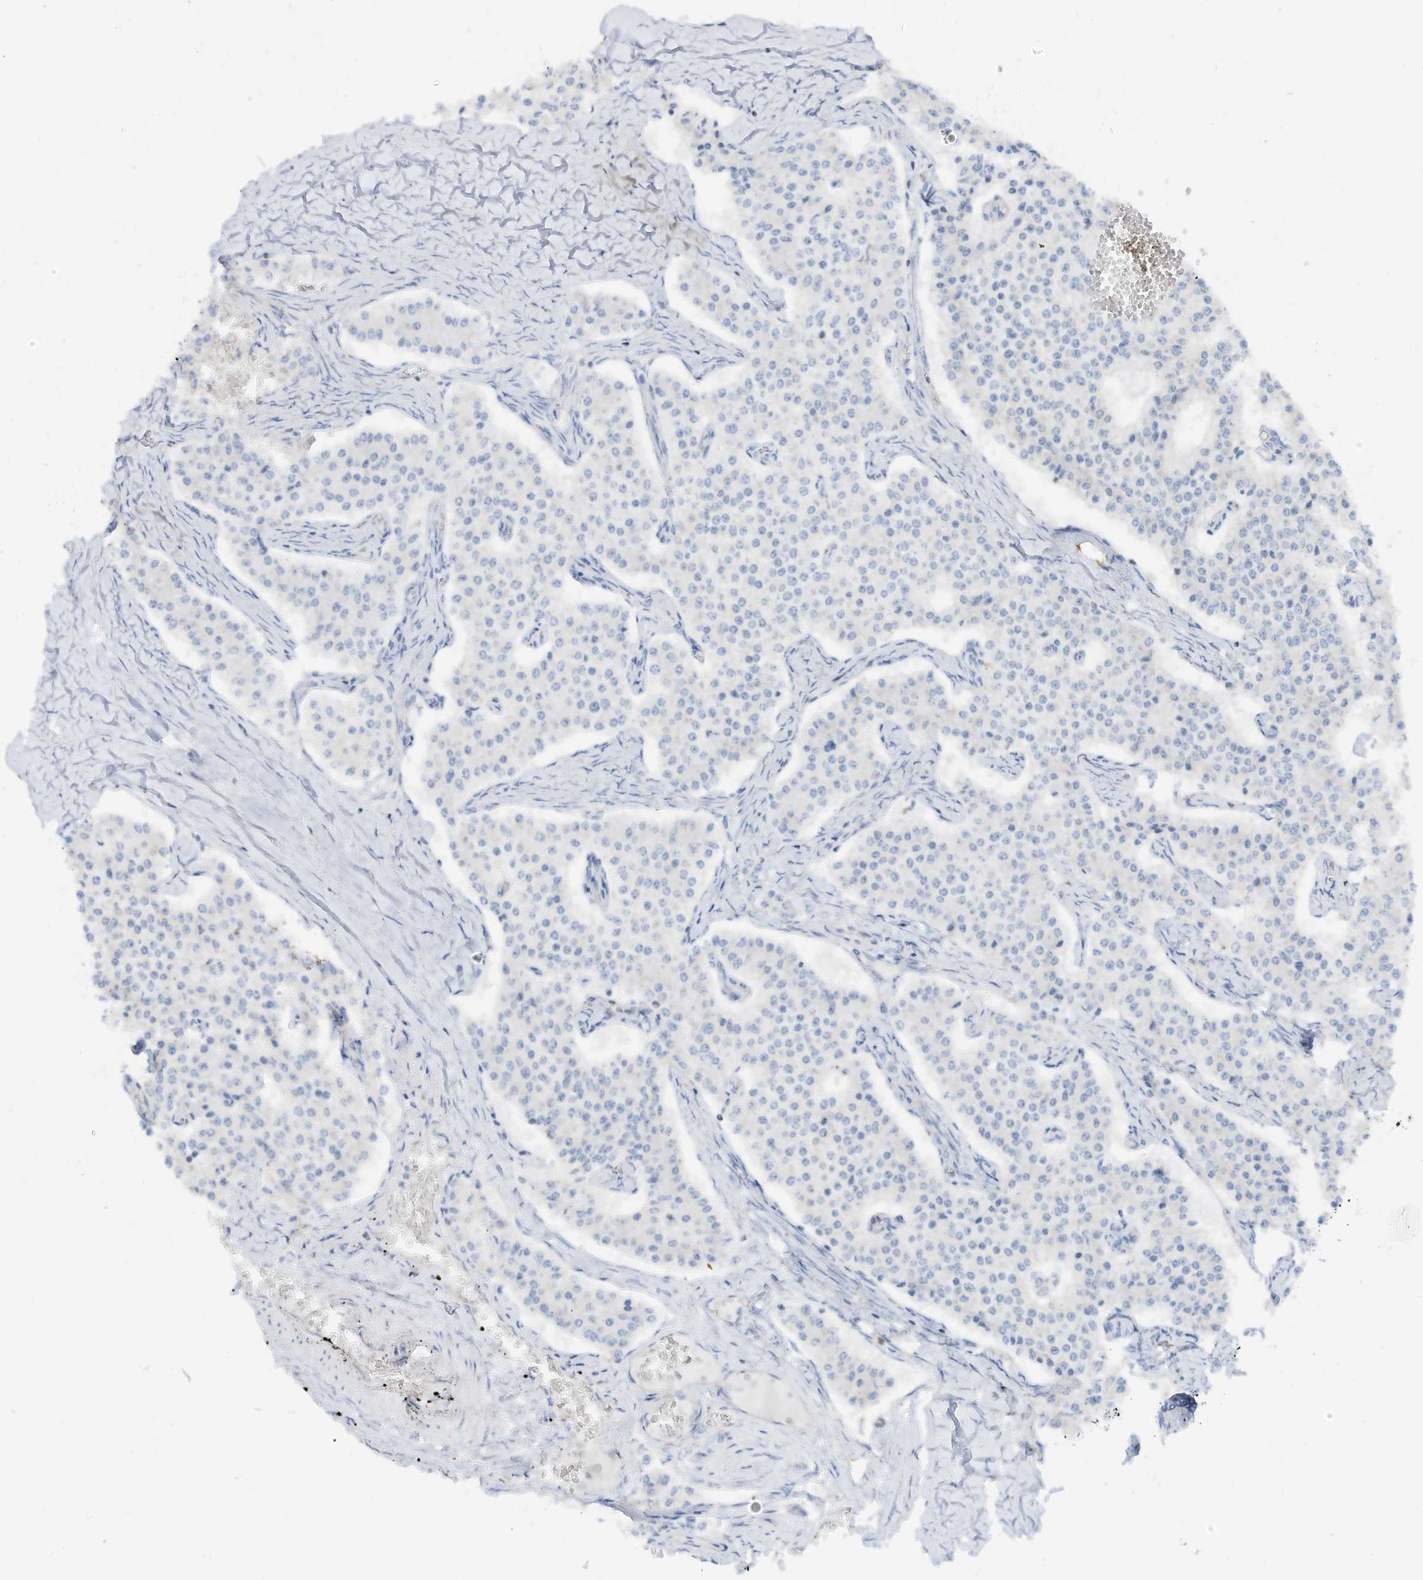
{"staining": {"intensity": "negative", "quantity": "none", "location": "none"}, "tissue": "carcinoid", "cell_type": "Tumor cells", "image_type": "cancer", "snomed": [{"axis": "morphology", "description": "Carcinoid, malignant, NOS"}, {"axis": "topography", "description": "Colon"}], "caption": "Tumor cells show no significant protein expression in carcinoid (malignant).", "gene": "ETHE1", "patient": {"sex": "female", "age": 52}}